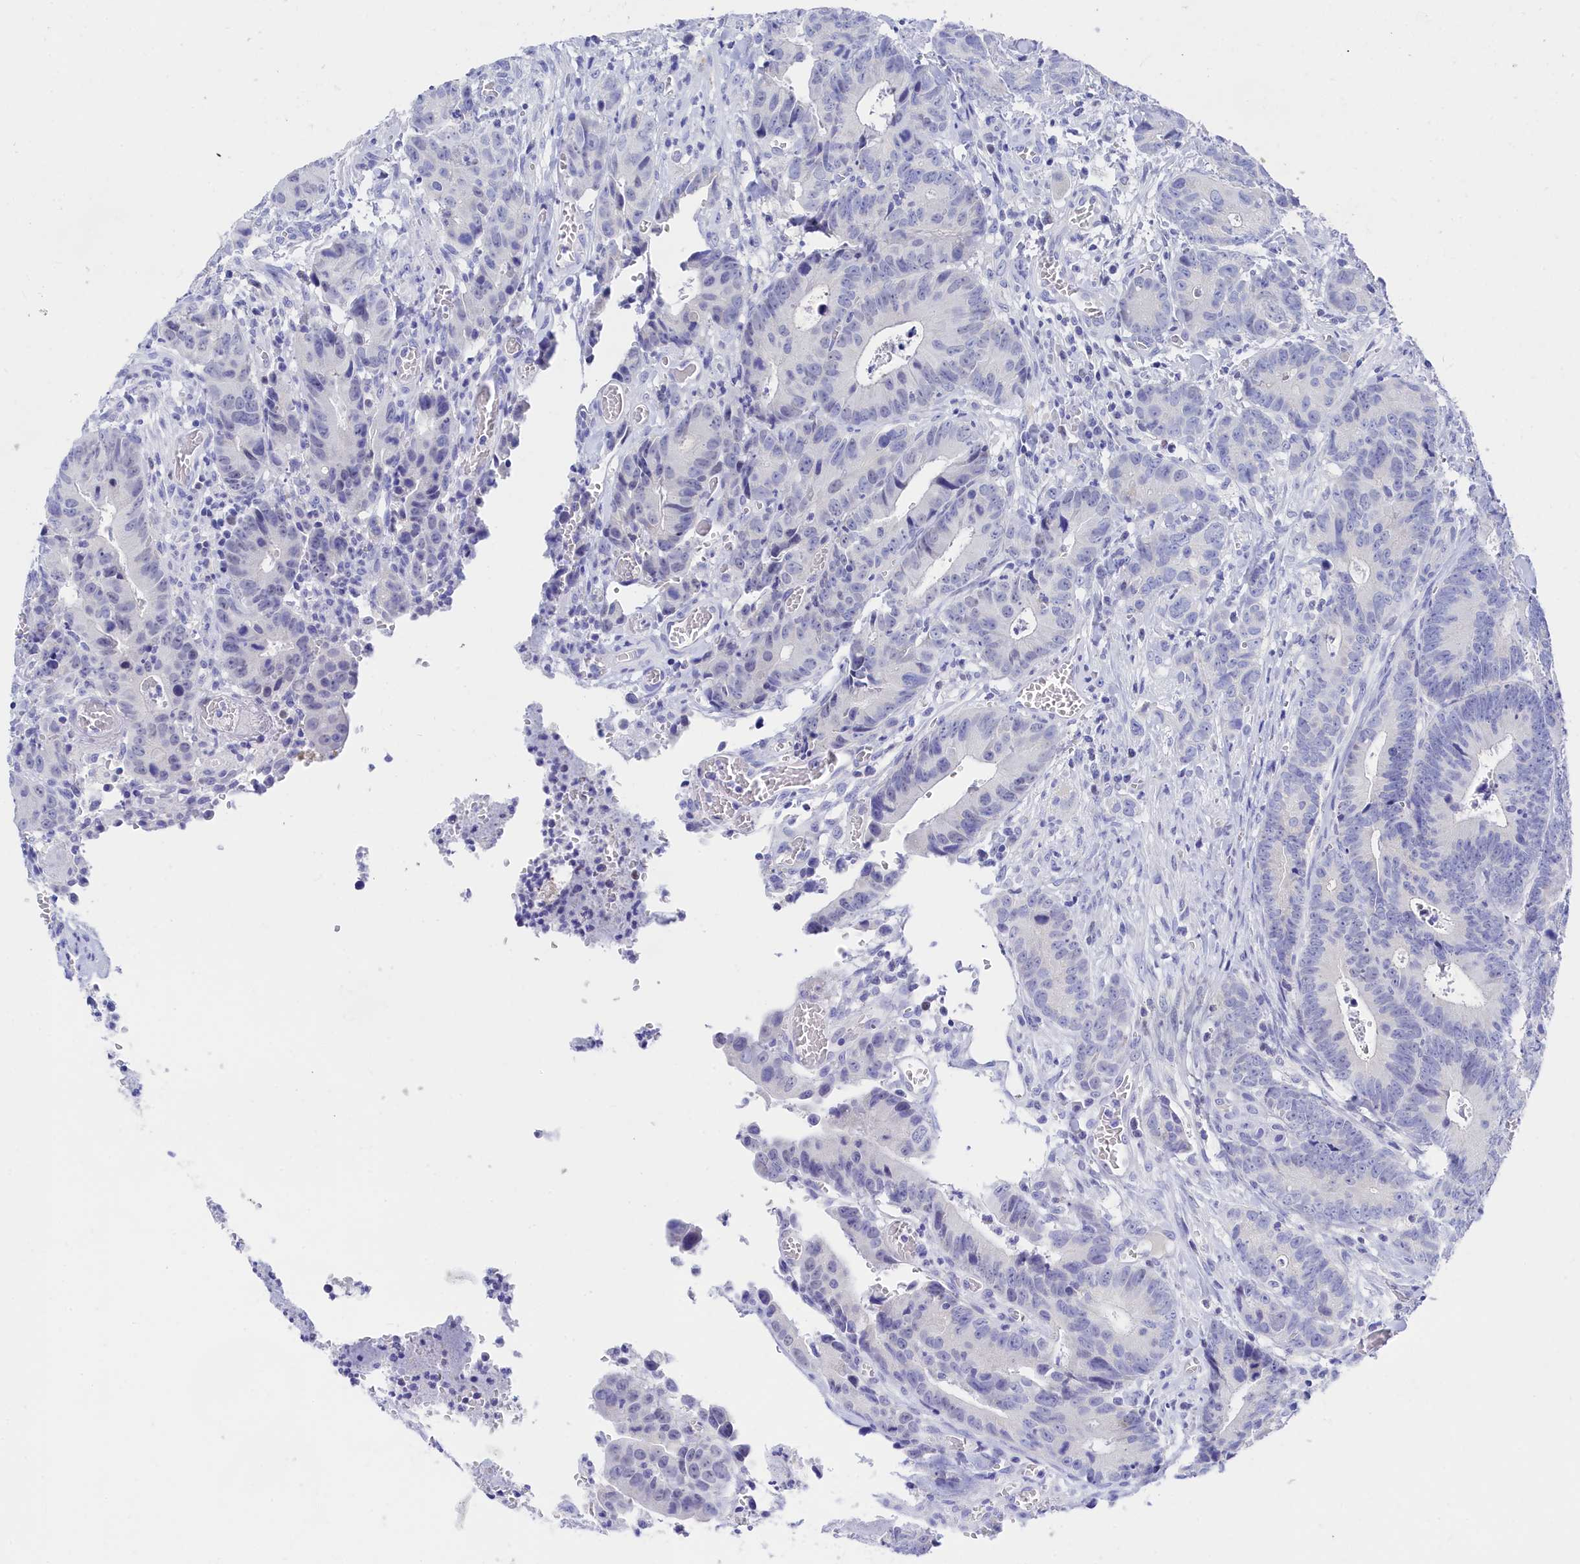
{"staining": {"intensity": "negative", "quantity": "none", "location": "none"}, "tissue": "colorectal cancer", "cell_type": "Tumor cells", "image_type": "cancer", "snomed": [{"axis": "morphology", "description": "Adenocarcinoma, NOS"}, {"axis": "topography", "description": "Colon"}], "caption": "The micrograph reveals no staining of tumor cells in colorectal cancer.", "gene": "TRIM10", "patient": {"sex": "female", "age": 57}}